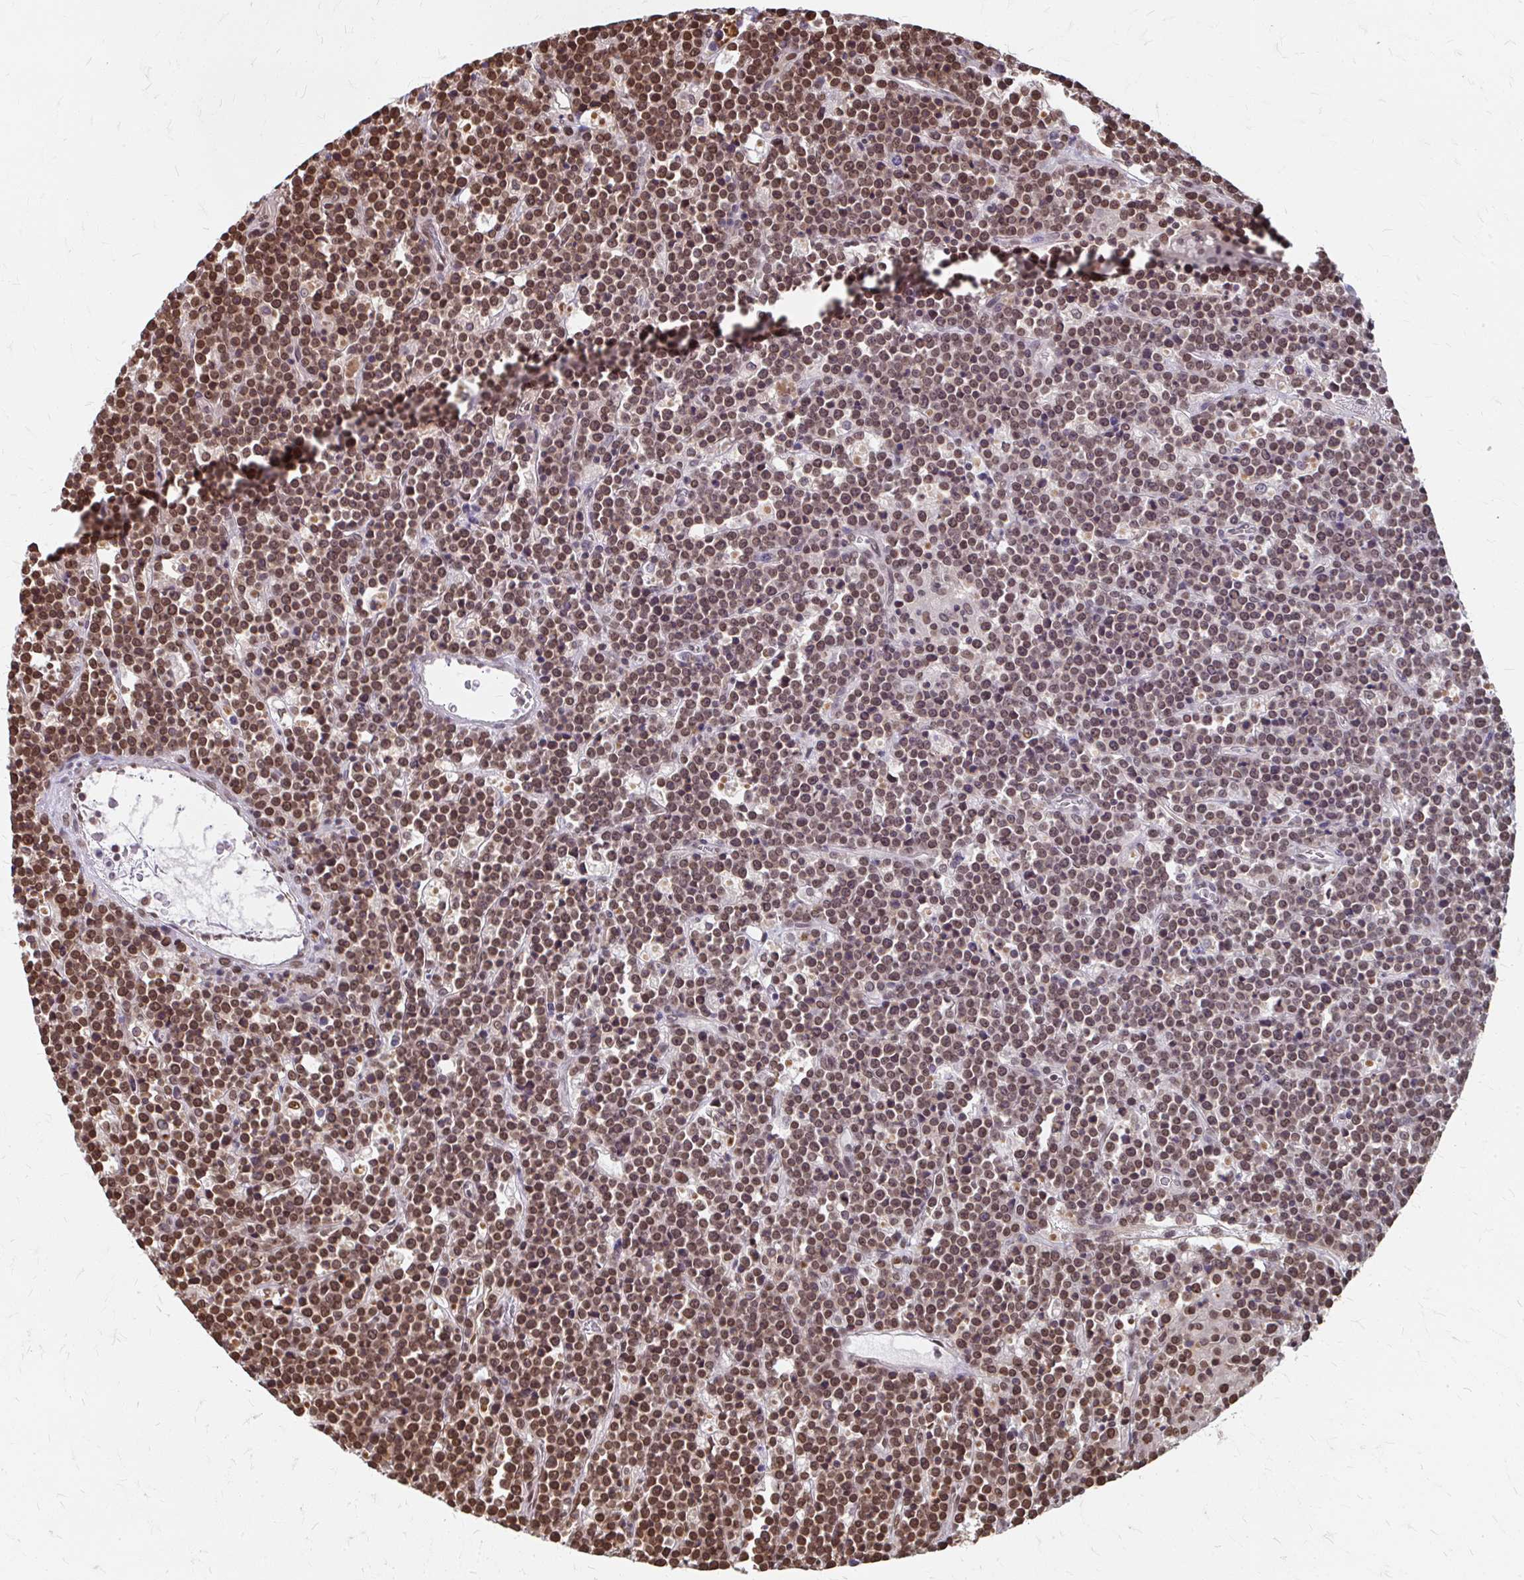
{"staining": {"intensity": "moderate", "quantity": ">75%", "location": "nuclear"}, "tissue": "lymphoma", "cell_type": "Tumor cells", "image_type": "cancer", "snomed": [{"axis": "morphology", "description": "Malignant lymphoma, non-Hodgkin's type, High grade"}, {"axis": "topography", "description": "Ovary"}], "caption": "Lymphoma tissue demonstrates moderate nuclear positivity in approximately >75% of tumor cells, visualized by immunohistochemistry. (IHC, brightfield microscopy, high magnification).", "gene": "XPO1", "patient": {"sex": "female", "age": 56}}